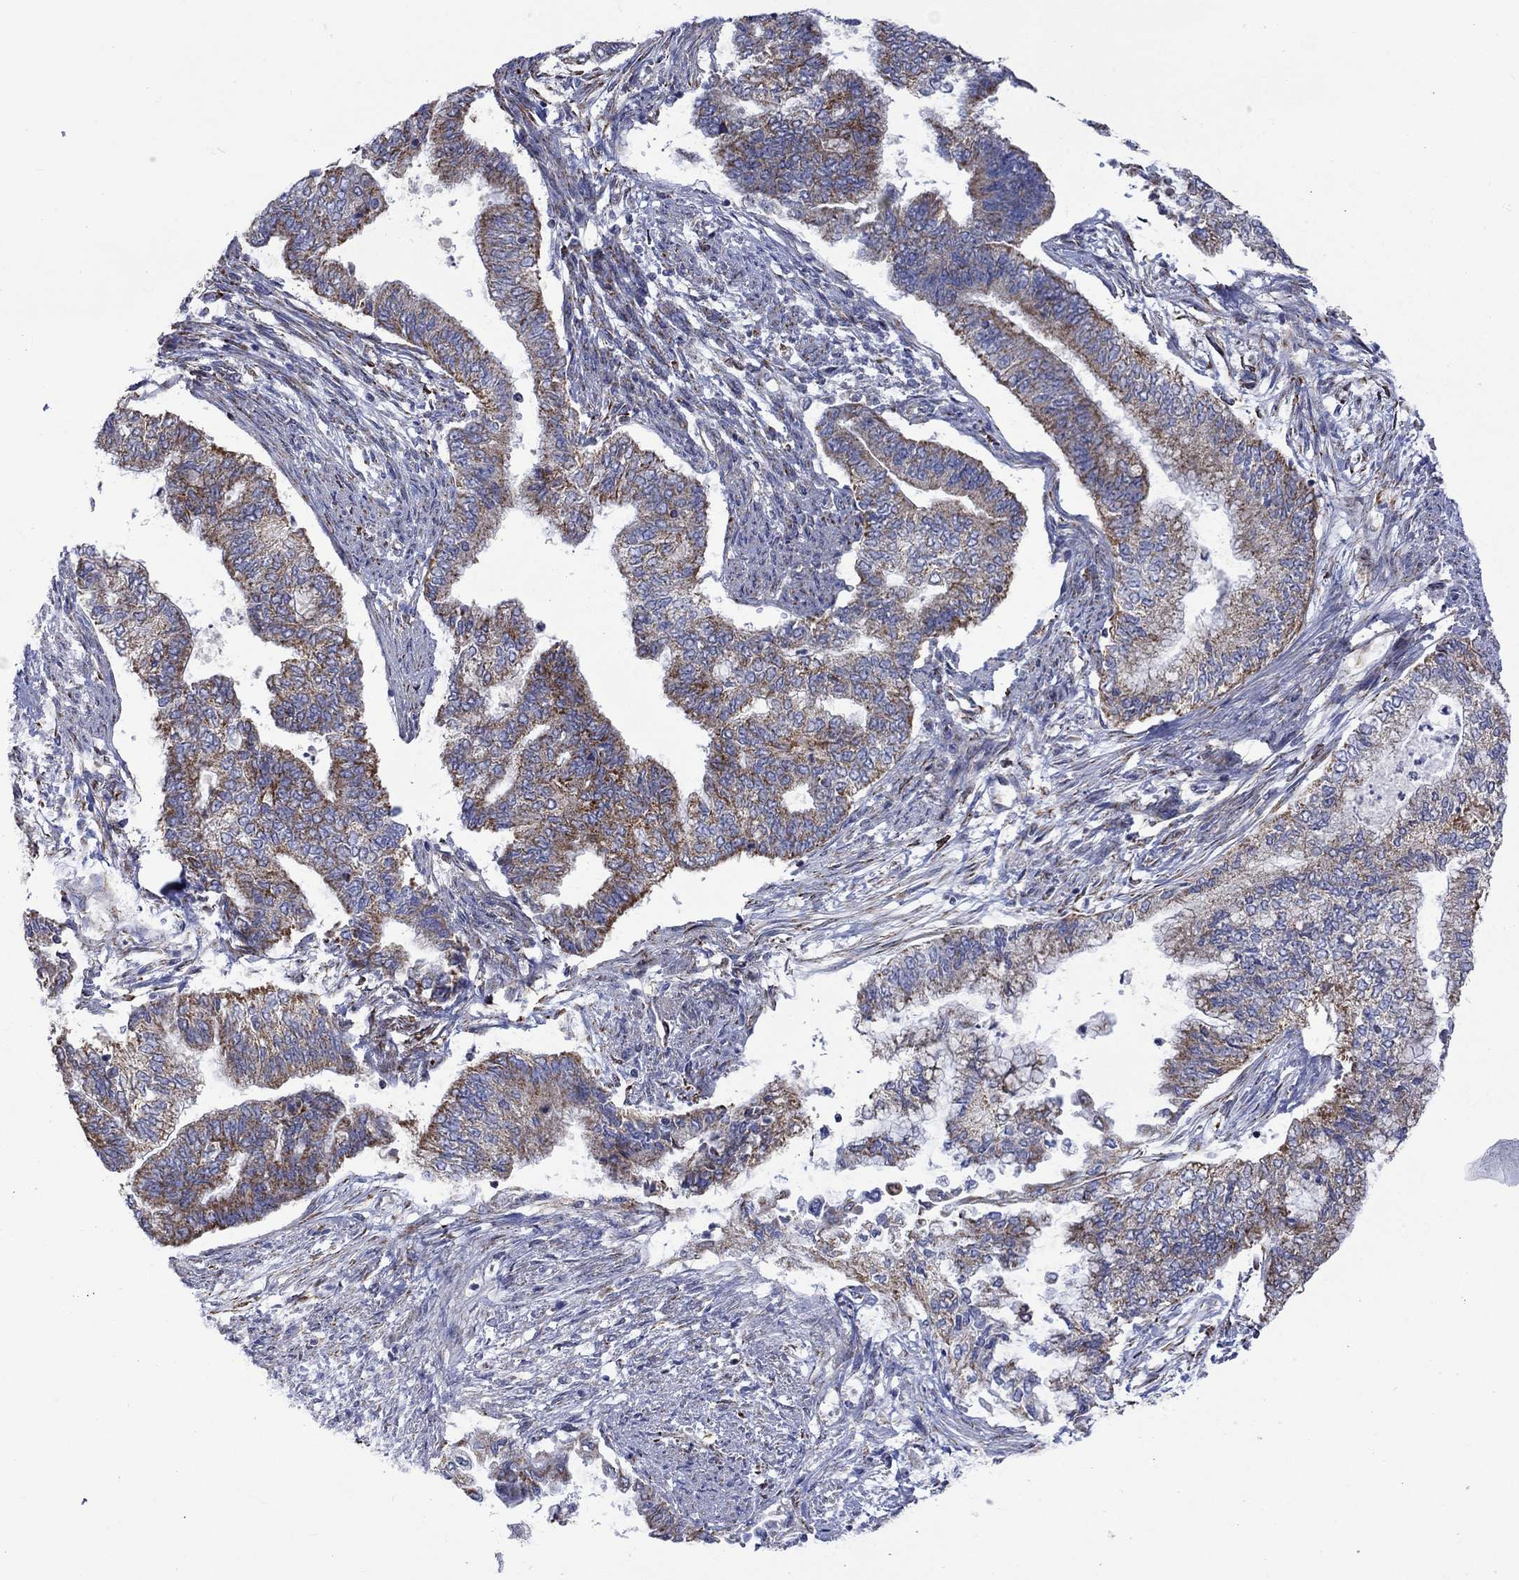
{"staining": {"intensity": "strong", "quantity": "25%-75%", "location": "cytoplasmic/membranous"}, "tissue": "endometrial cancer", "cell_type": "Tumor cells", "image_type": "cancer", "snomed": [{"axis": "morphology", "description": "Adenocarcinoma, NOS"}, {"axis": "topography", "description": "Endometrium"}], "caption": "A brown stain labels strong cytoplasmic/membranous positivity of a protein in human endometrial cancer tumor cells.", "gene": "CISD1", "patient": {"sex": "female", "age": 65}}